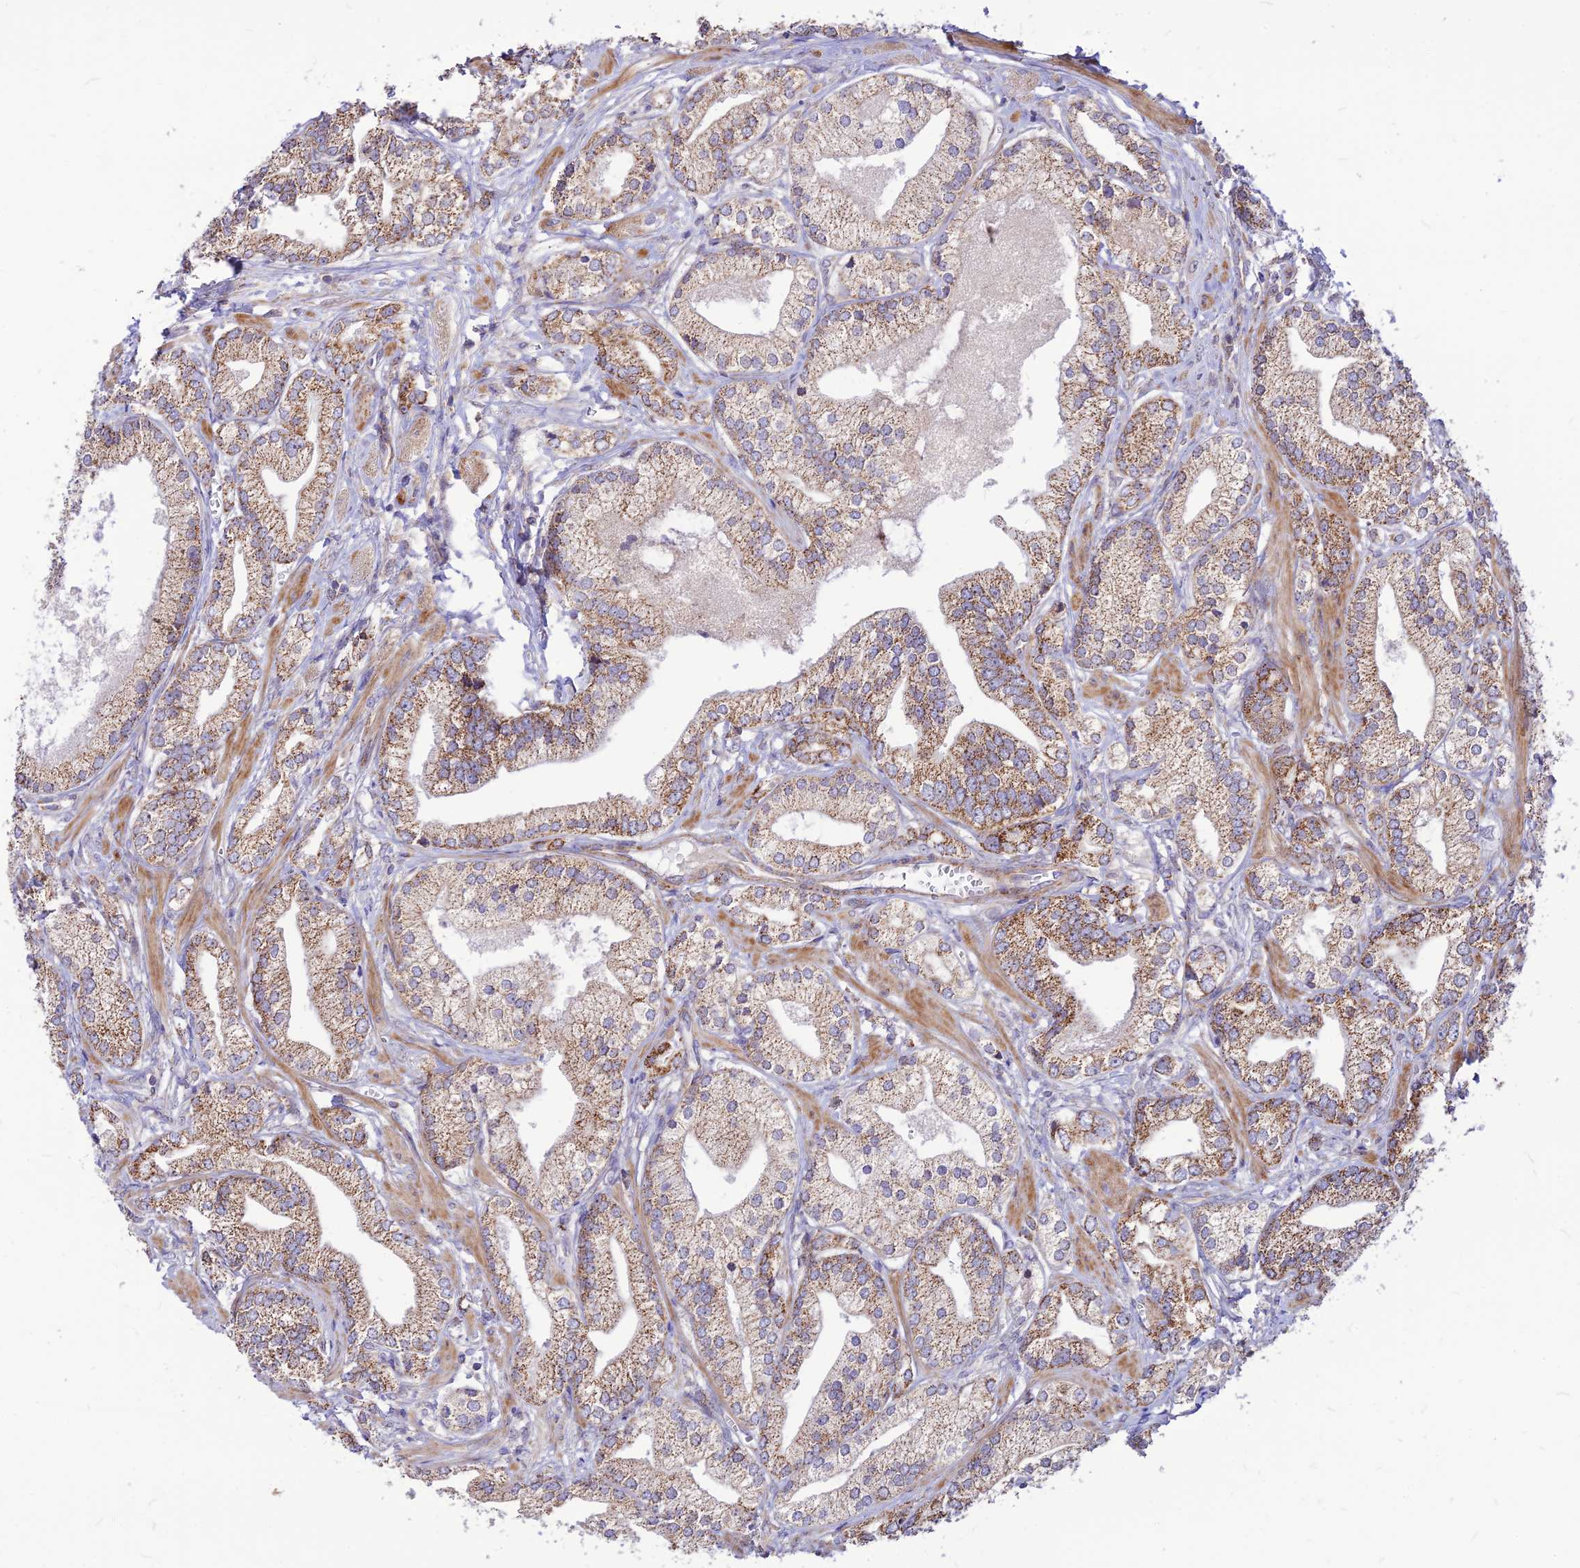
{"staining": {"intensity": "moderate", "quantity": "25%-75%", "location": "cytoplasmic/membranous"}, "tissue": "prostate cancer", "cell_type": "Tumor cells", "image_type": "cancer", "snomed": [{"axis": "morphology", "description": "Adenocarcinoma, High grade"}, {"axis": "topography", "description": "Prostate"}], "caption": "Human prostate cancer stained with a brown dye reveals moderate cytoplasmic/membranous positive positivity in about 25%-75% of tumor cells.", "gene": "ECI1", "patient": {"sex": "male", "age": 50}}